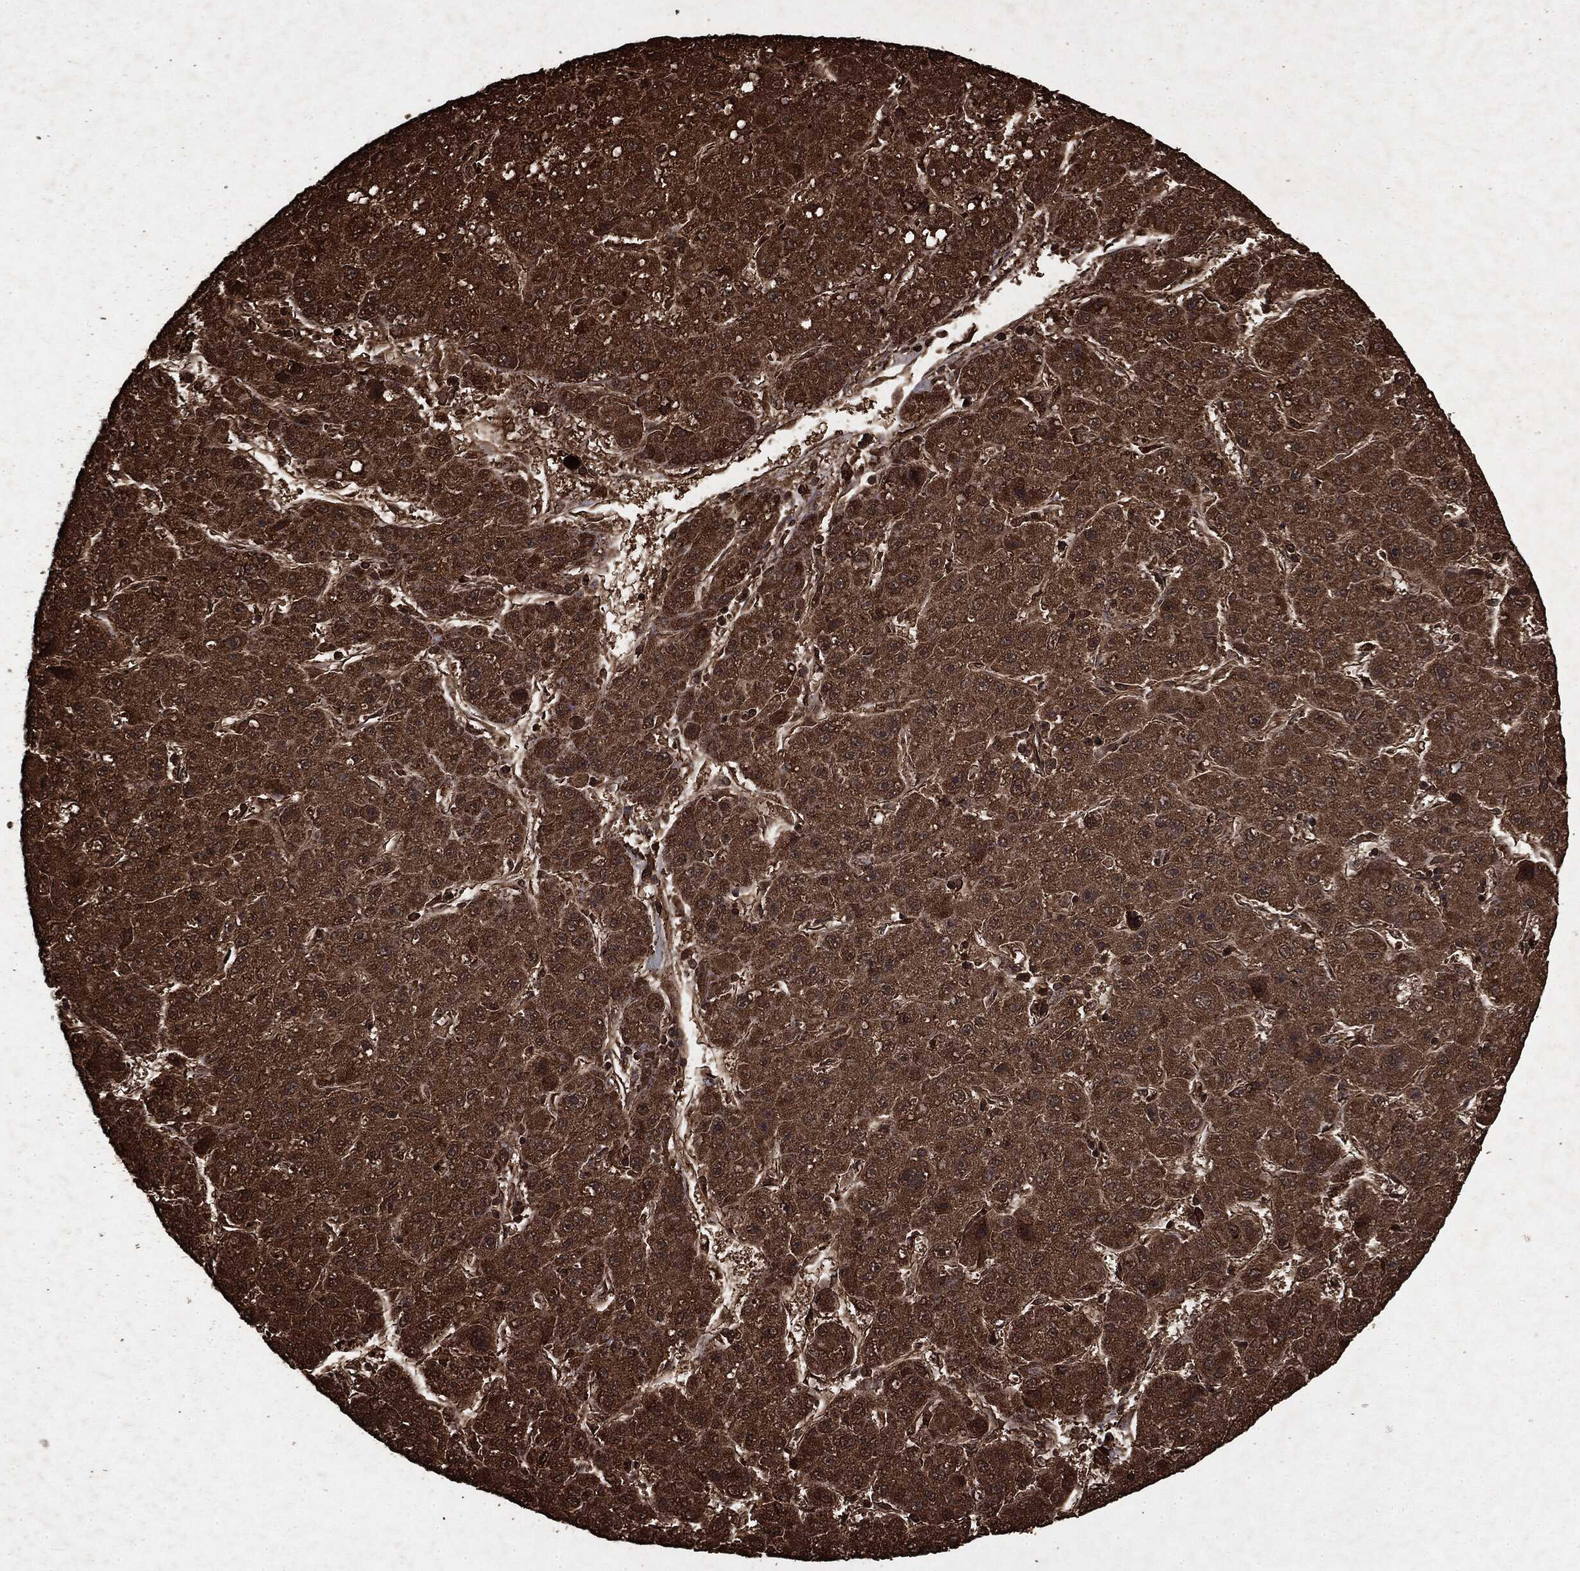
{"staining": {"intensity": "strong", "quantity": ">75%", "location": "cytoplasmic/membranous"}, "tissue": "liver cancer", "cell_type": "Tumor cells", "image_type": "cancer", "snomed": [{"axis": "morphology", "description": "Carcinoma, Hepatocellular, NOS"}, {"axis": "topography", "description": "Liver"}], "caption": "Immunohistochemistry staining of liver cancer (hepatocellular carcinoma), which exhibits high levels of strong cytoplasmic/membranous positivity in approximately >75% of tumor cells indicating strong cytoplasmic/membranous protein positivity. The staining was performed using DAB (3,3'-diaminobenzidine) (brown) for protein detection and nuclei were counterstained in hematoxylin (blue).", "gene": "ARAF", "patient": {"sex": "male", "age": 67}}